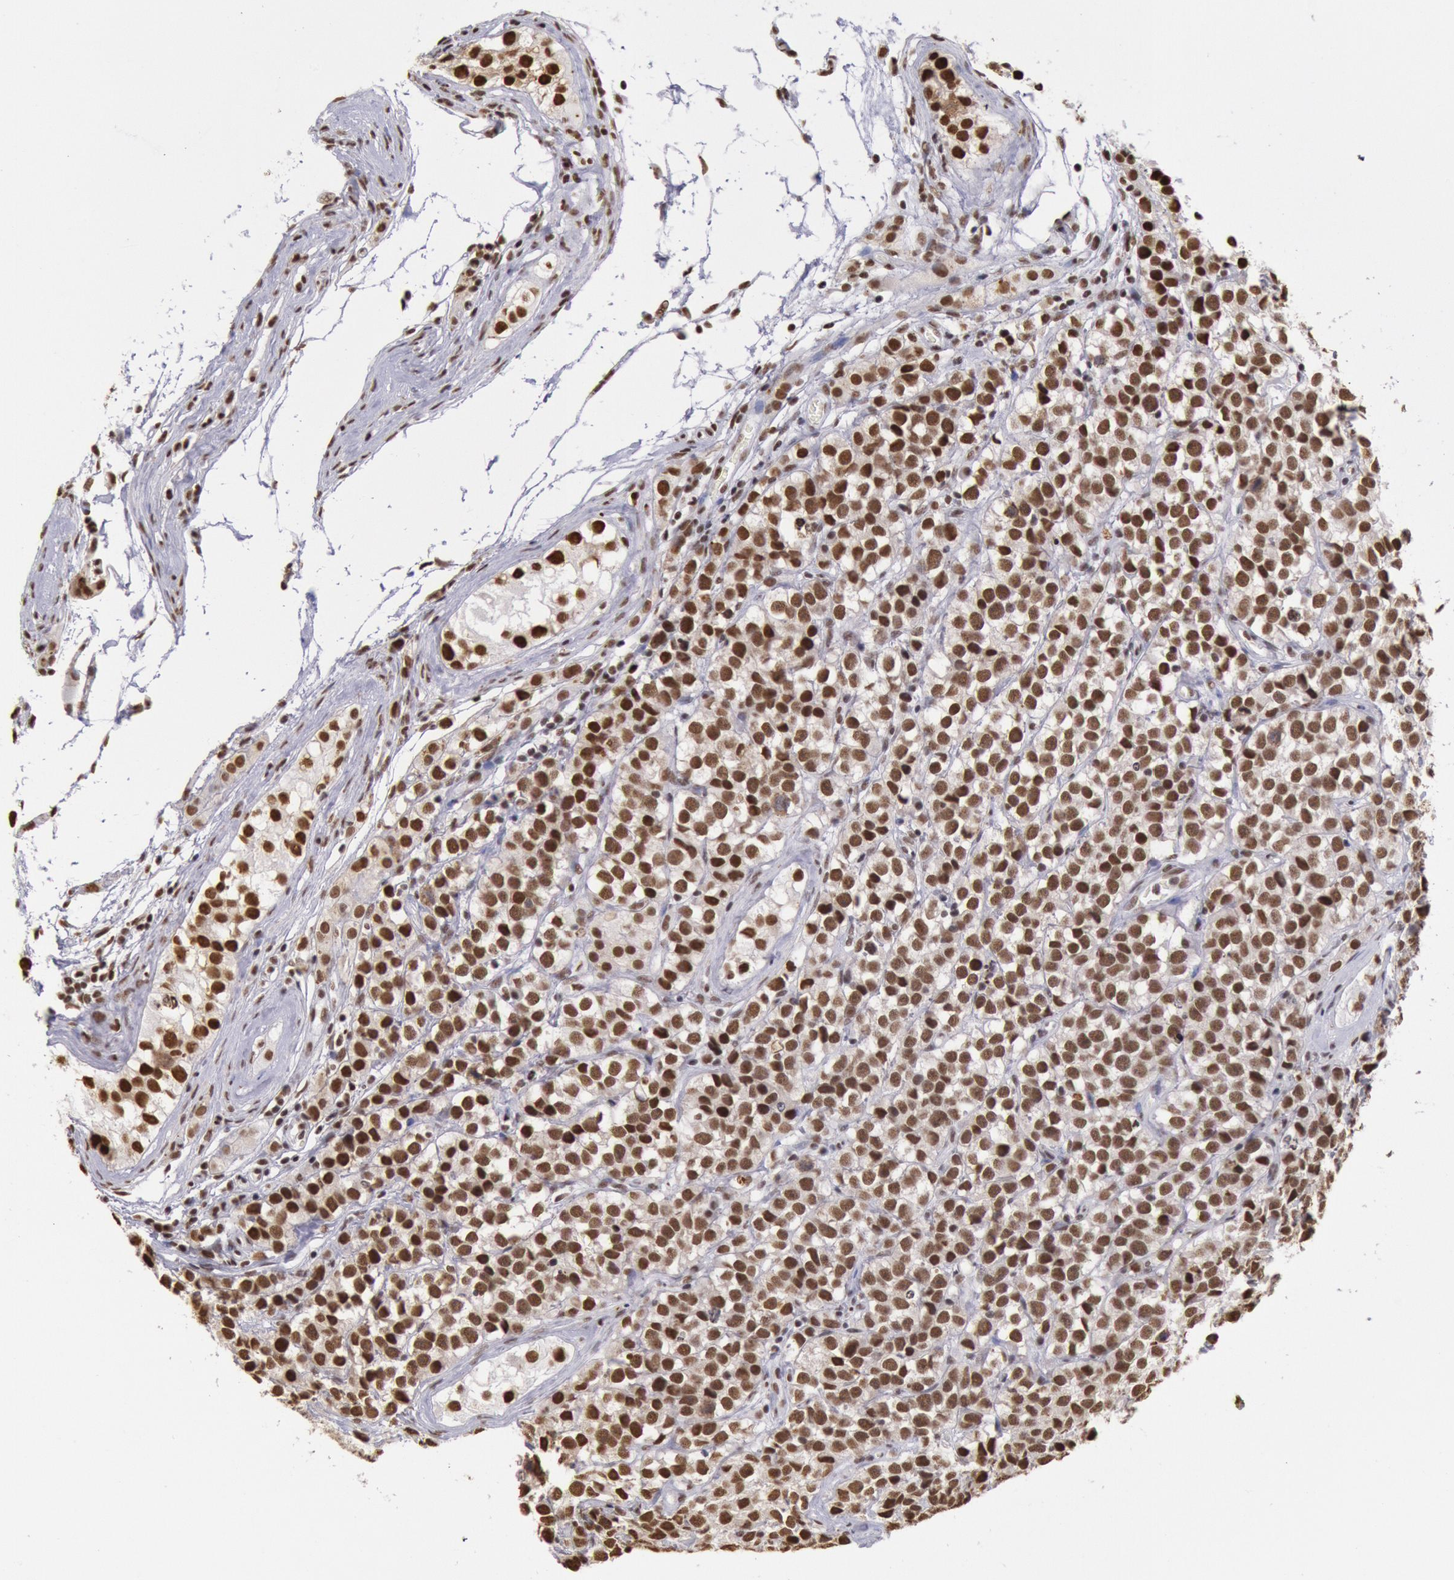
{"staining": {"intensity": "moderate", "quantity": ">75%", "location": "nuclear"}, "tissue": "testis cancer", "cell_type": "Tumor cells", "image_type": "cancer", "snomed": [{"axis": "morphology", "description": "Seminoma, NOS"}, {"axis": "topography", "description": "Testis"}], "caption": "Human seminoma (testis) stained for a protein (brown) reveals moderate nuclear positive staining in about >75% of tumor cells.", "gene": "SNRPD3", "patient": {"sex": "male", "age": 25}}